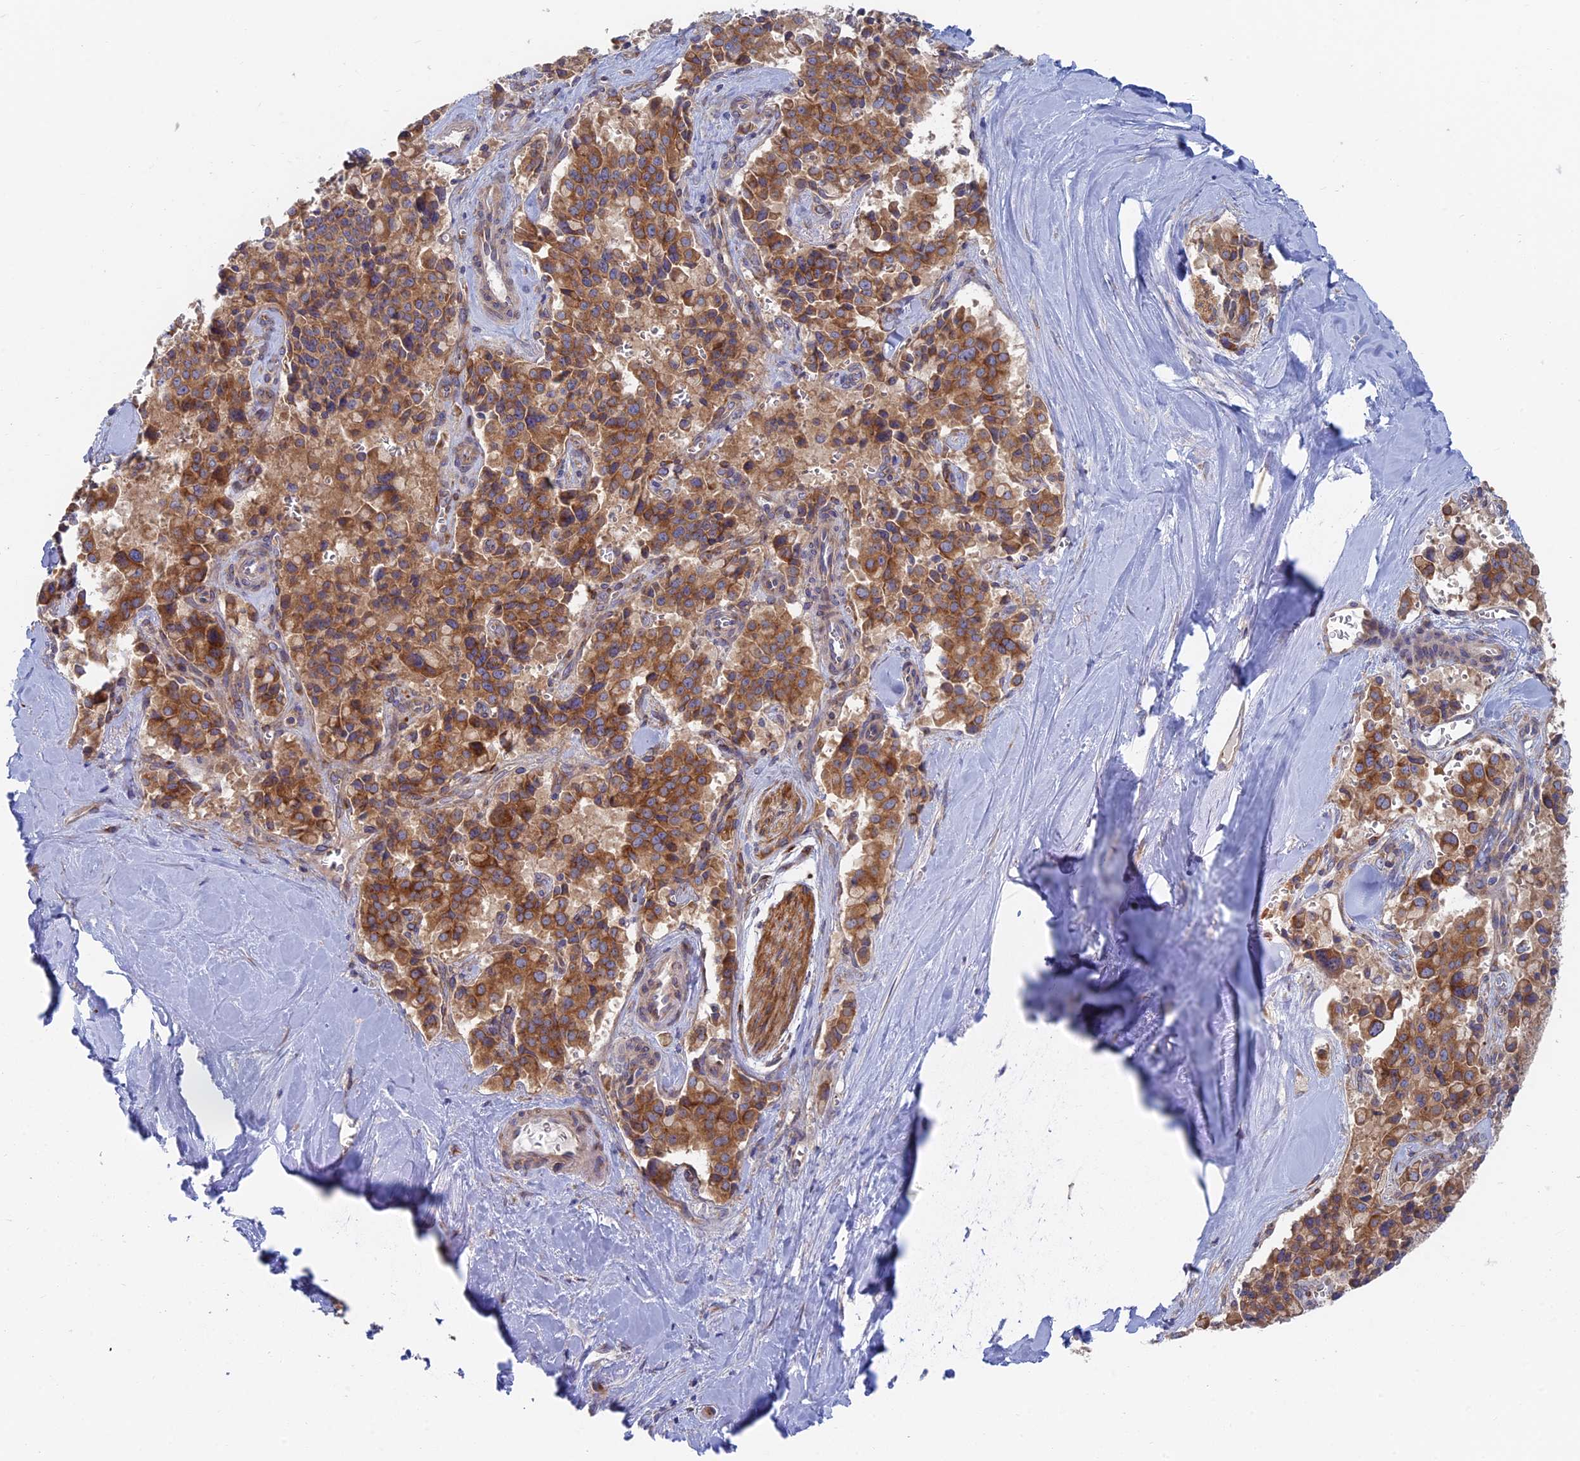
{"staining": {"intensity": "moderate", "quantity": ">75%", "location": "cytoplasmic/membranous"}, "tissue": "pancreatic cancer", "cell_type": "Tumor cells", "image_type": "cancer", "snomed": [{"axis": "morphology", "description": "Adenocarcinoma, NOS"}, {"axis": "topography", "description": "Pancreas"}], "caption": "Immunohistochemical staining of pancreatic adenocarcinoma shows medium levels of moderate cytoplasmic/membranous protein expression in about >75% of tumor cells.", "gene": "TBC1D30", "patient": {"sex": "male", "age": 65}}